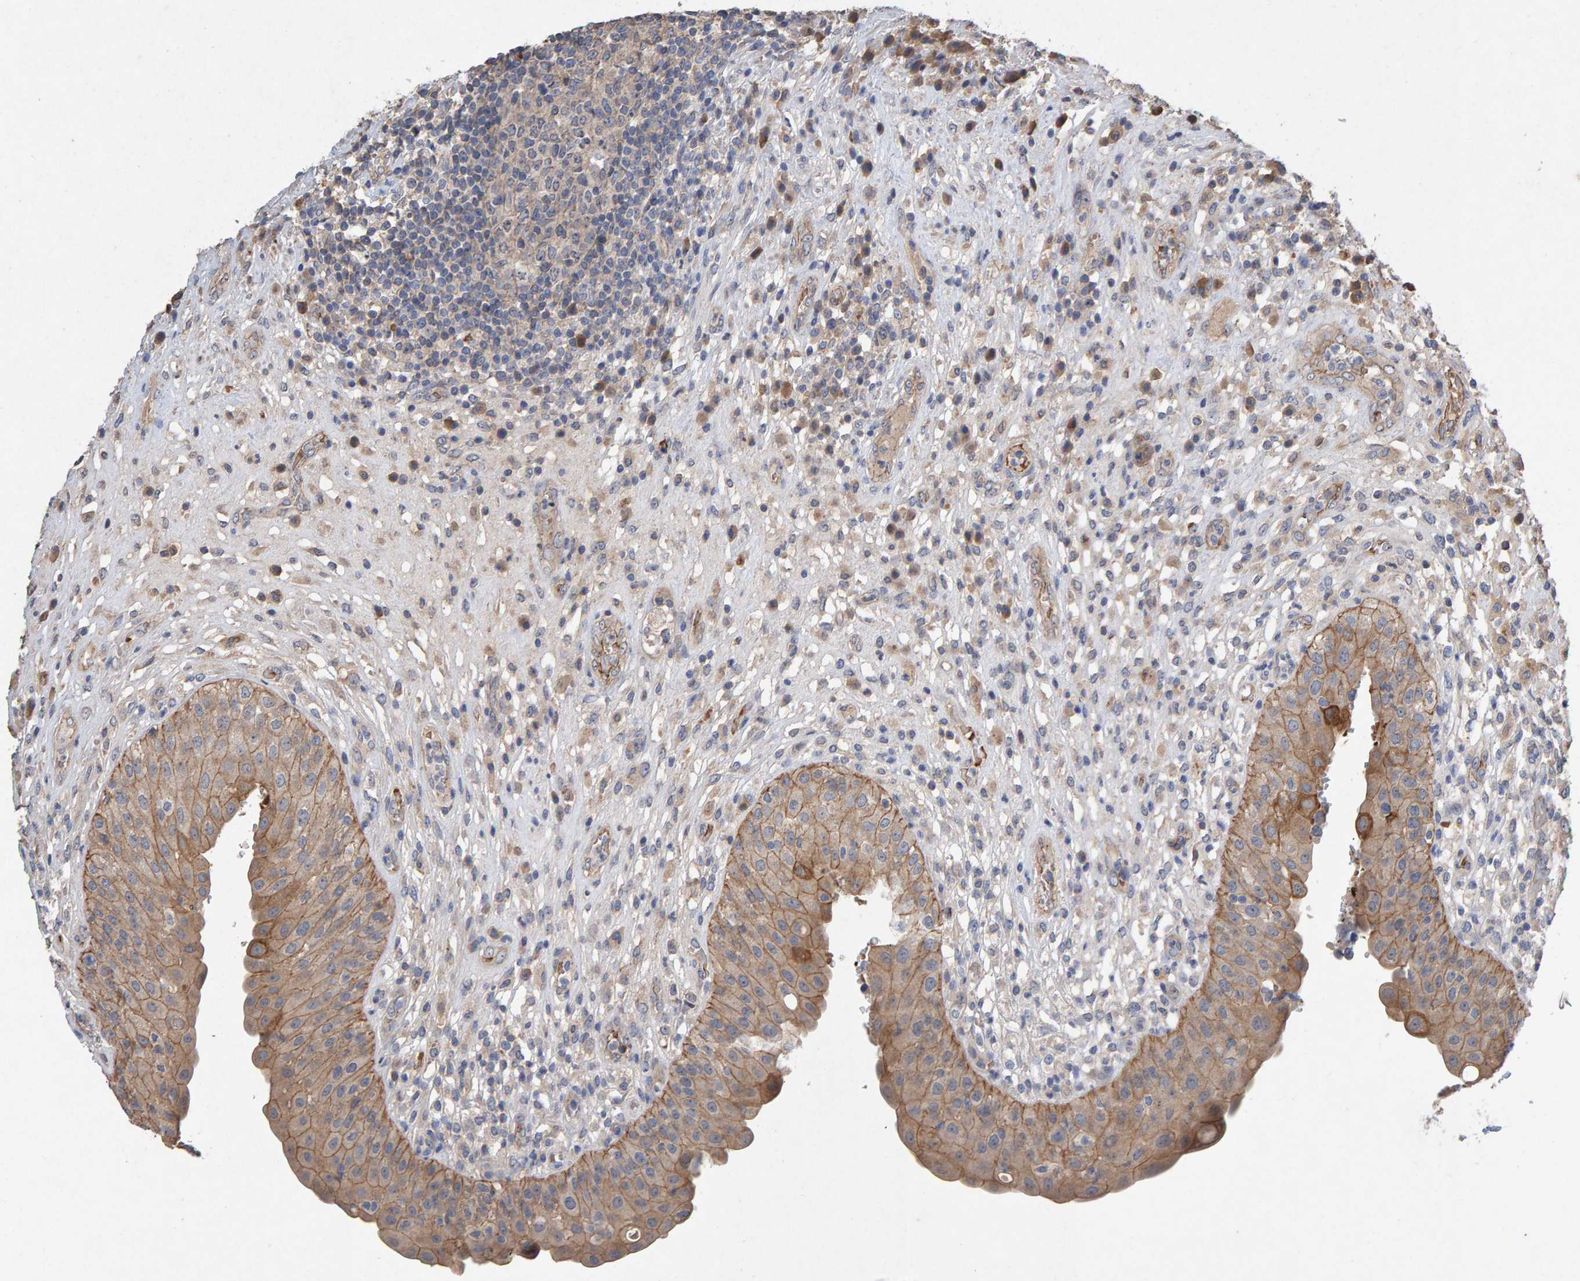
{"staining": {"intensity": "moderate", "quantity": ">75%", "location": "cytoplasmic/membranous"}, "tissue": "urinary bladder", "cell_type": "Urothelial cells", "image_type": "normal", "snomed": [{"axis": "morphology", "description": "Normal tissue, NOS"}, {"axis": "topography", "description": "Urinary bladder"}], "caption": "Benign urinary bladder reveals moderate cytoplasmic/membranous expression in about >75% of urothelial cells, visualized by immunohistochemistry.", "gene": "EFR3A", "patient": {"sex": "female", "age": 62}}